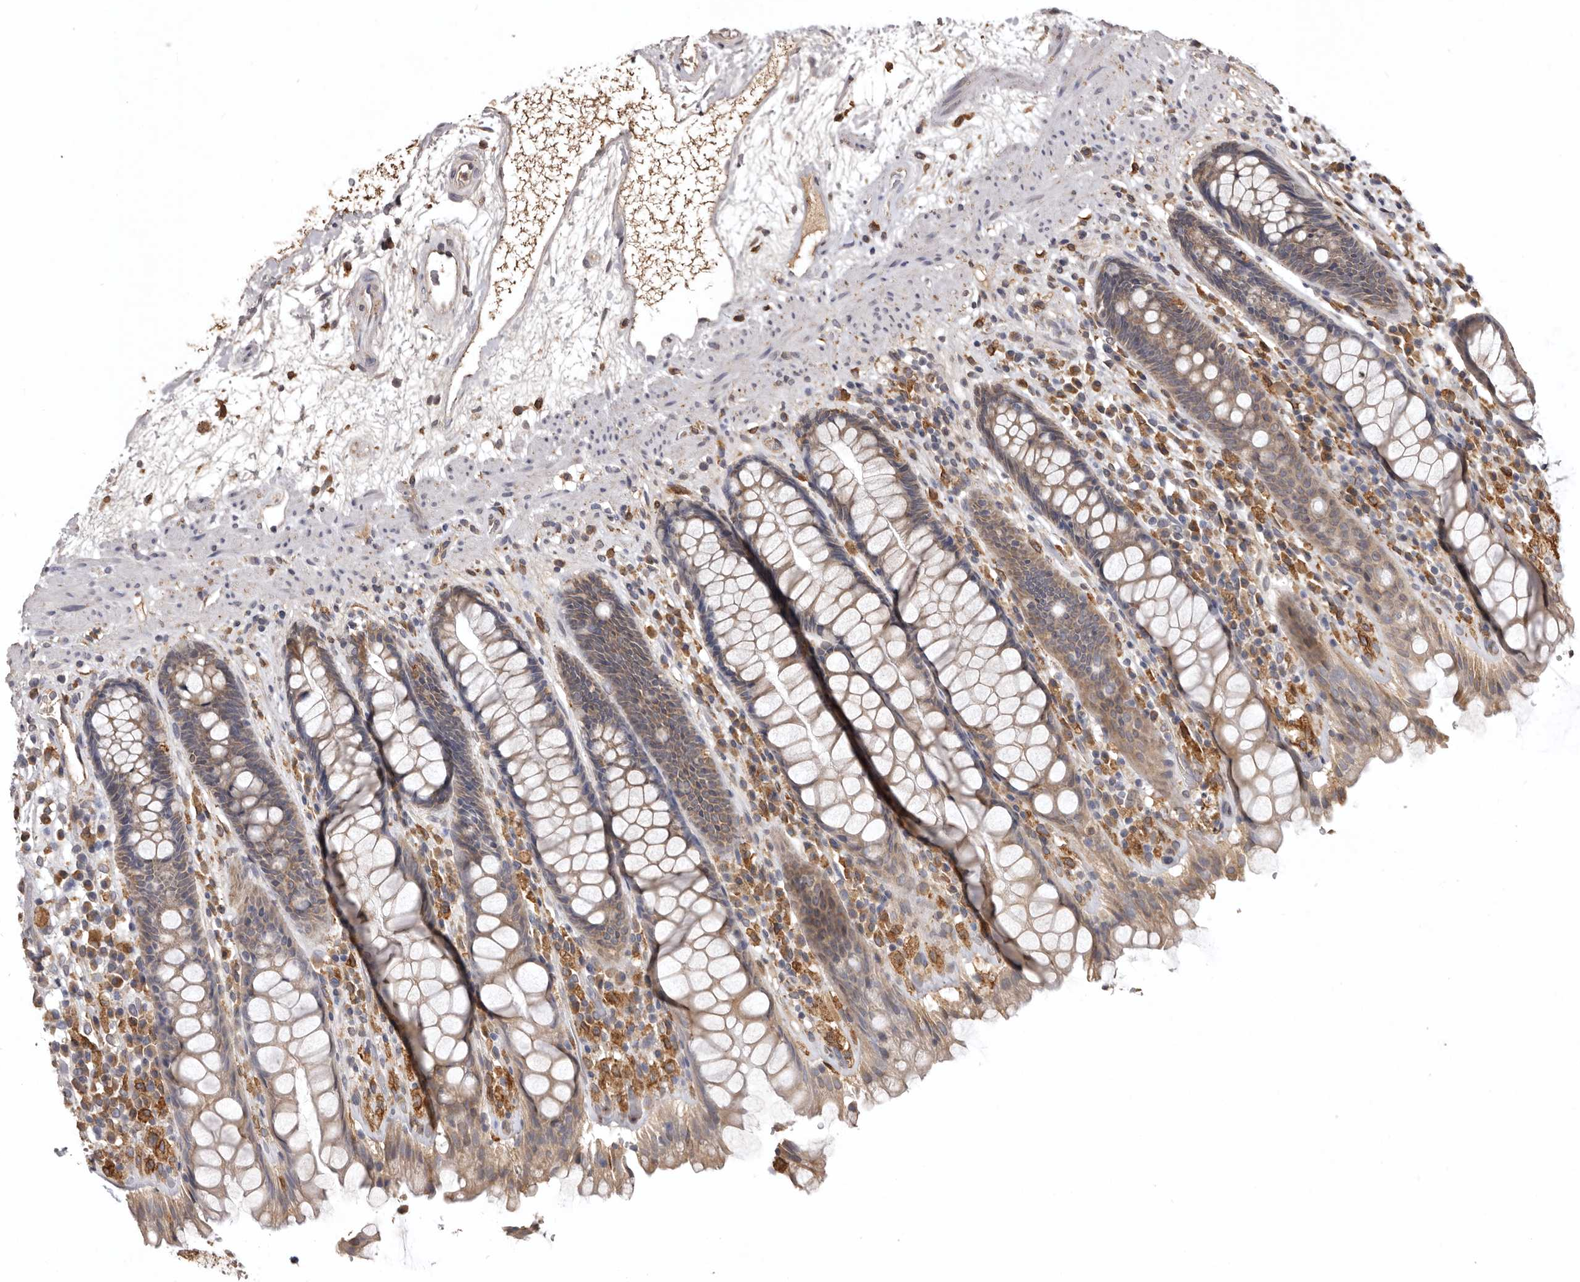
{"staining": {"intensity": "weak", "quantity": "25%-75%", "location": "cytoplasmic/membranous"}, "tissue": "rectum", "cell_type": "Glandular cells", "image_type": "normal", "snomed": [{"axis": "morphology", "description": "Normal tissue, NOS"}, {"axis": "topography", "description": "Rectum"}], "caption": "Brown immunohistochemical staining in benign rectum shows weak cytoplasmic/membranous staining in about 25%-75% of glandular cells.", "gene": "INKA2", "patient": {"sex": "male", "age": 64}}